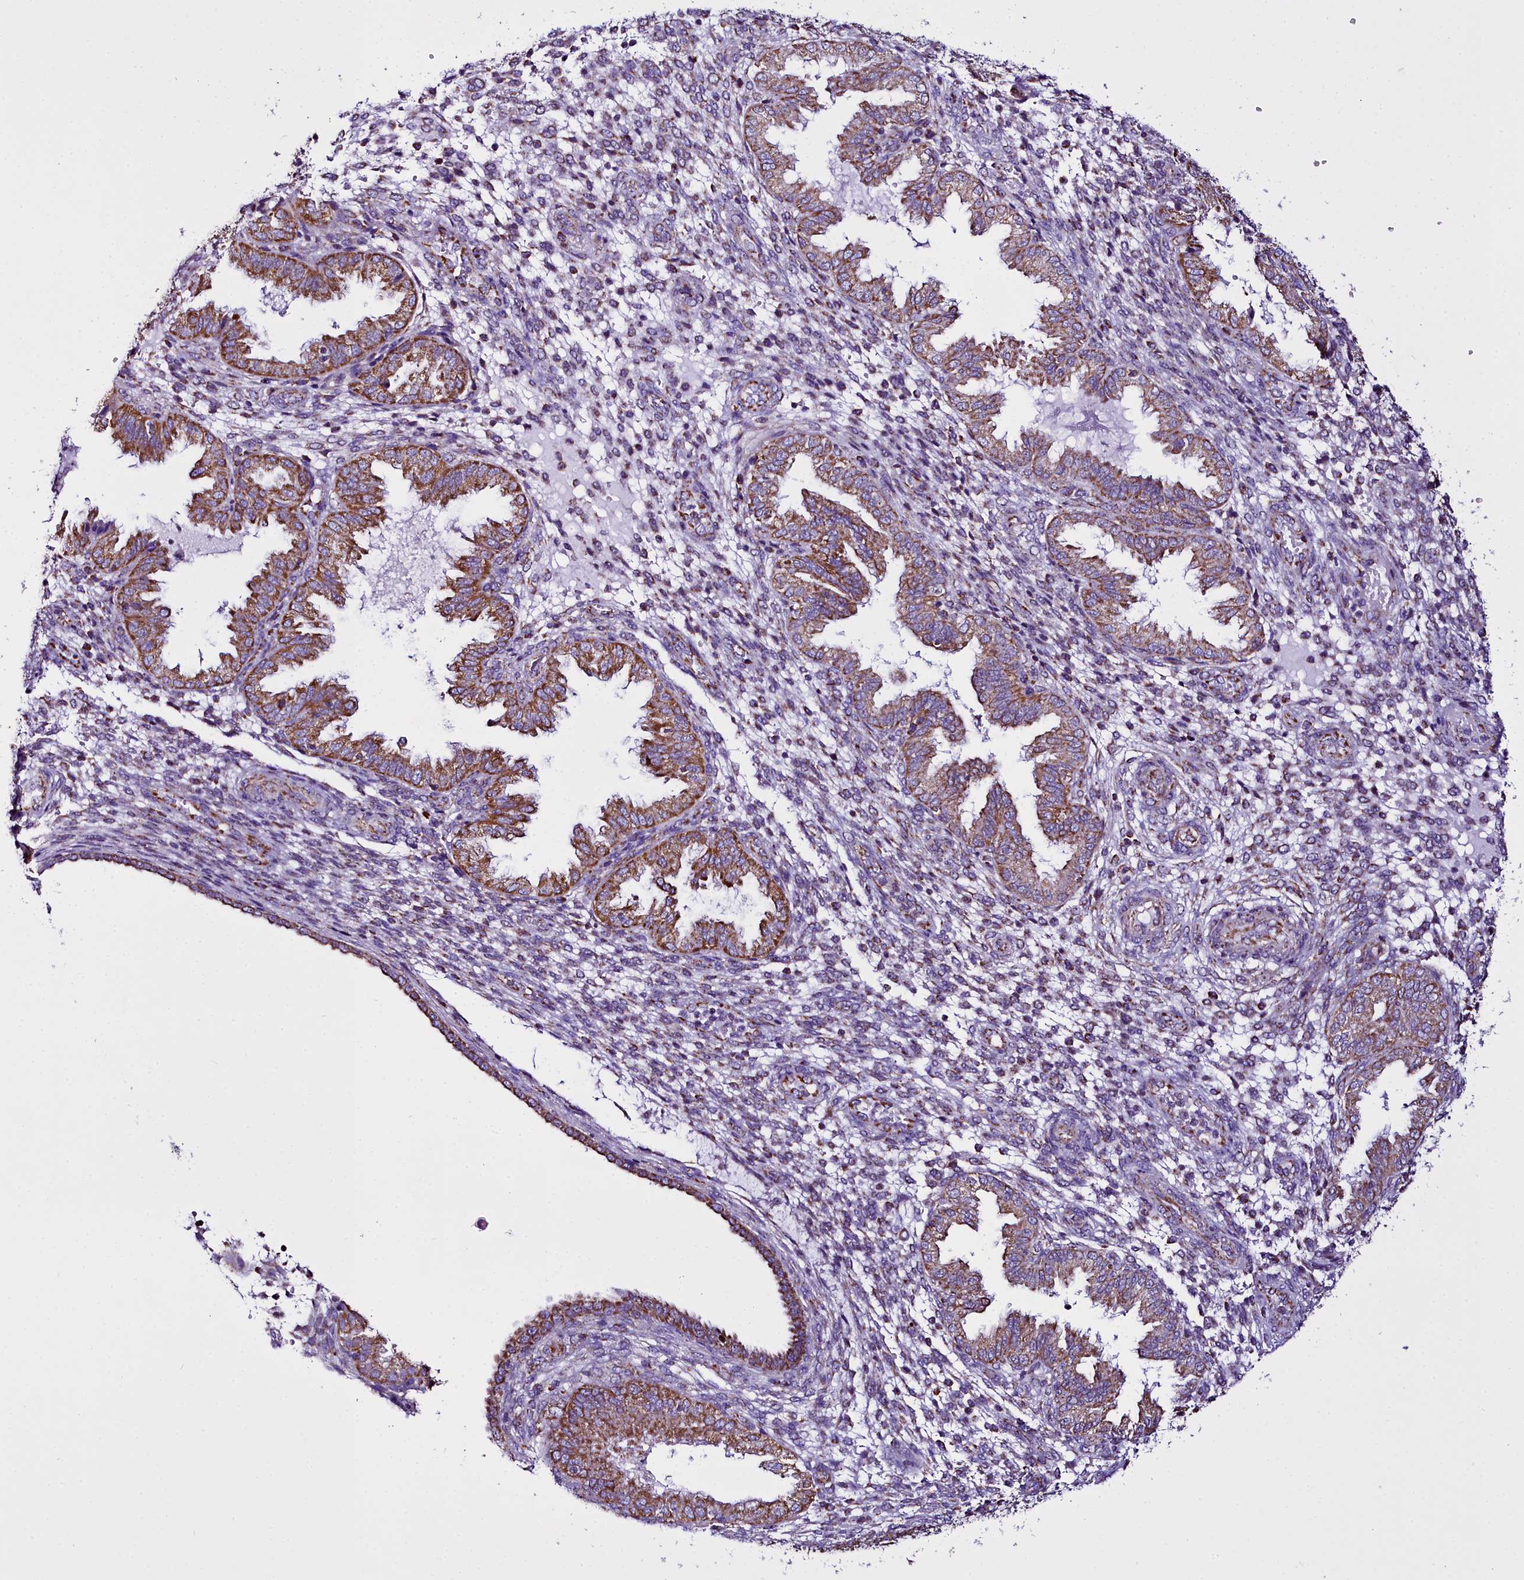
{"staining": {"intensity": "moderate", "quantity": "25%-75%", "location": "cytoplasmic/membranous"}, "tissue": "endometrium", "cell_type": "Cells in endometrial stroma", "image_type": "normal", "snomed": [{"axis": "morphology", "description": "Normal tissue, NOS"}, {"axis": "topography", "description": "Endometrium"}], "caption": "The photomicrograph demonstrates staining of benign endometrium, revealing moderate cytoplasmic/membranous protein positivity (brown color) within cells in endometrial stroma.", "gene": "WDFY3", "patient": {"sex": "female", "age": 33}}